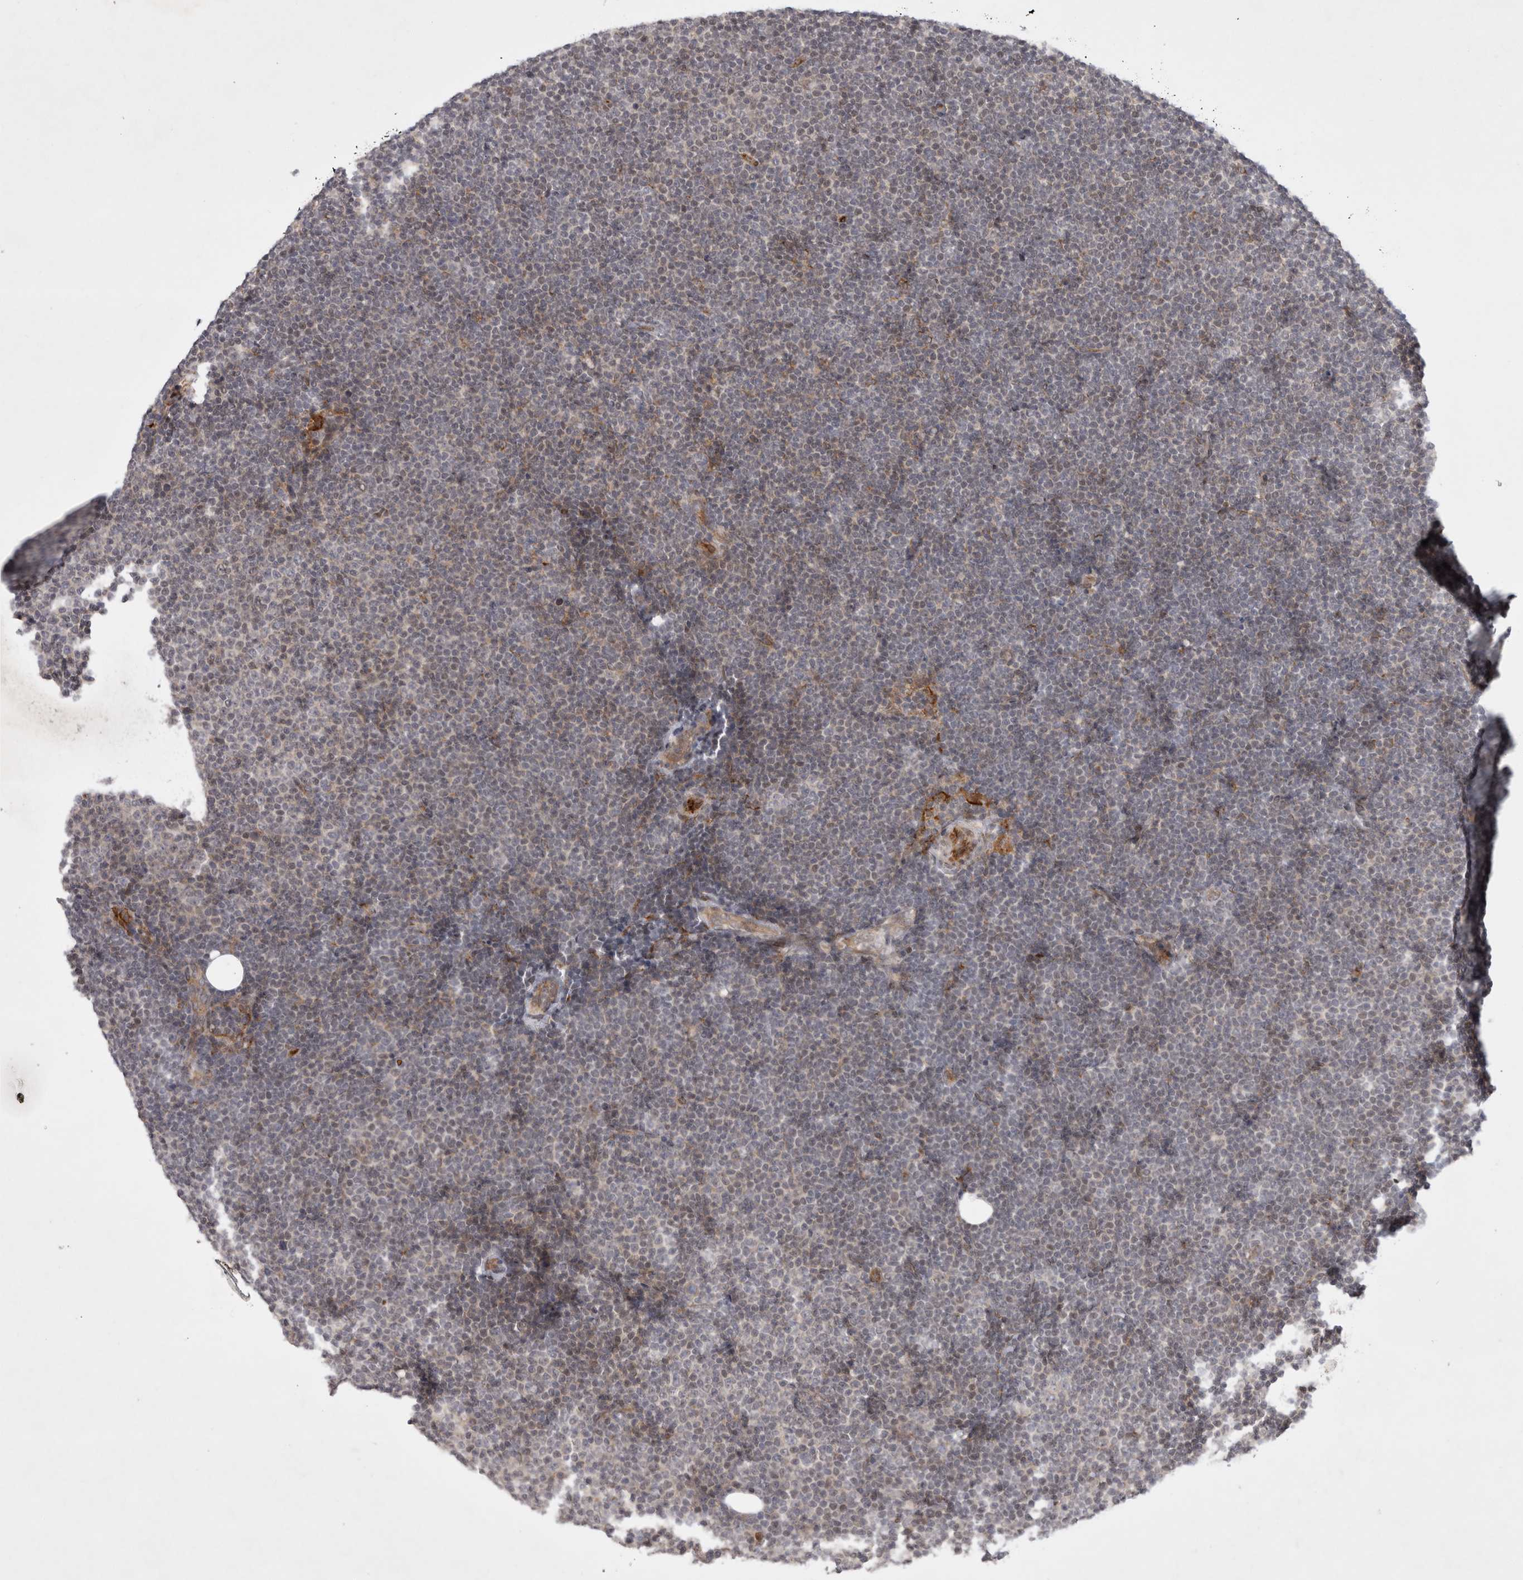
{"staining": {"intensity": "weak", "quantity": "<25%", "location": "nuclear"}, "tissue": "lymphoma", "cell_type": "Tumor cells", "image_type": "cancer", "snomed": [{"axis": "morphology", "description": "Malignant lymphoma, non-Hodgkin's type, Low grade"}, {"axis": "topography", "description": "Lymph node"}], "caption": "A histopathology image of lymphoma stained for a protein shows no brown staining in tumor cells.", "gene": "ZNF318", "patient": {"sex": "female", "age": 53}}